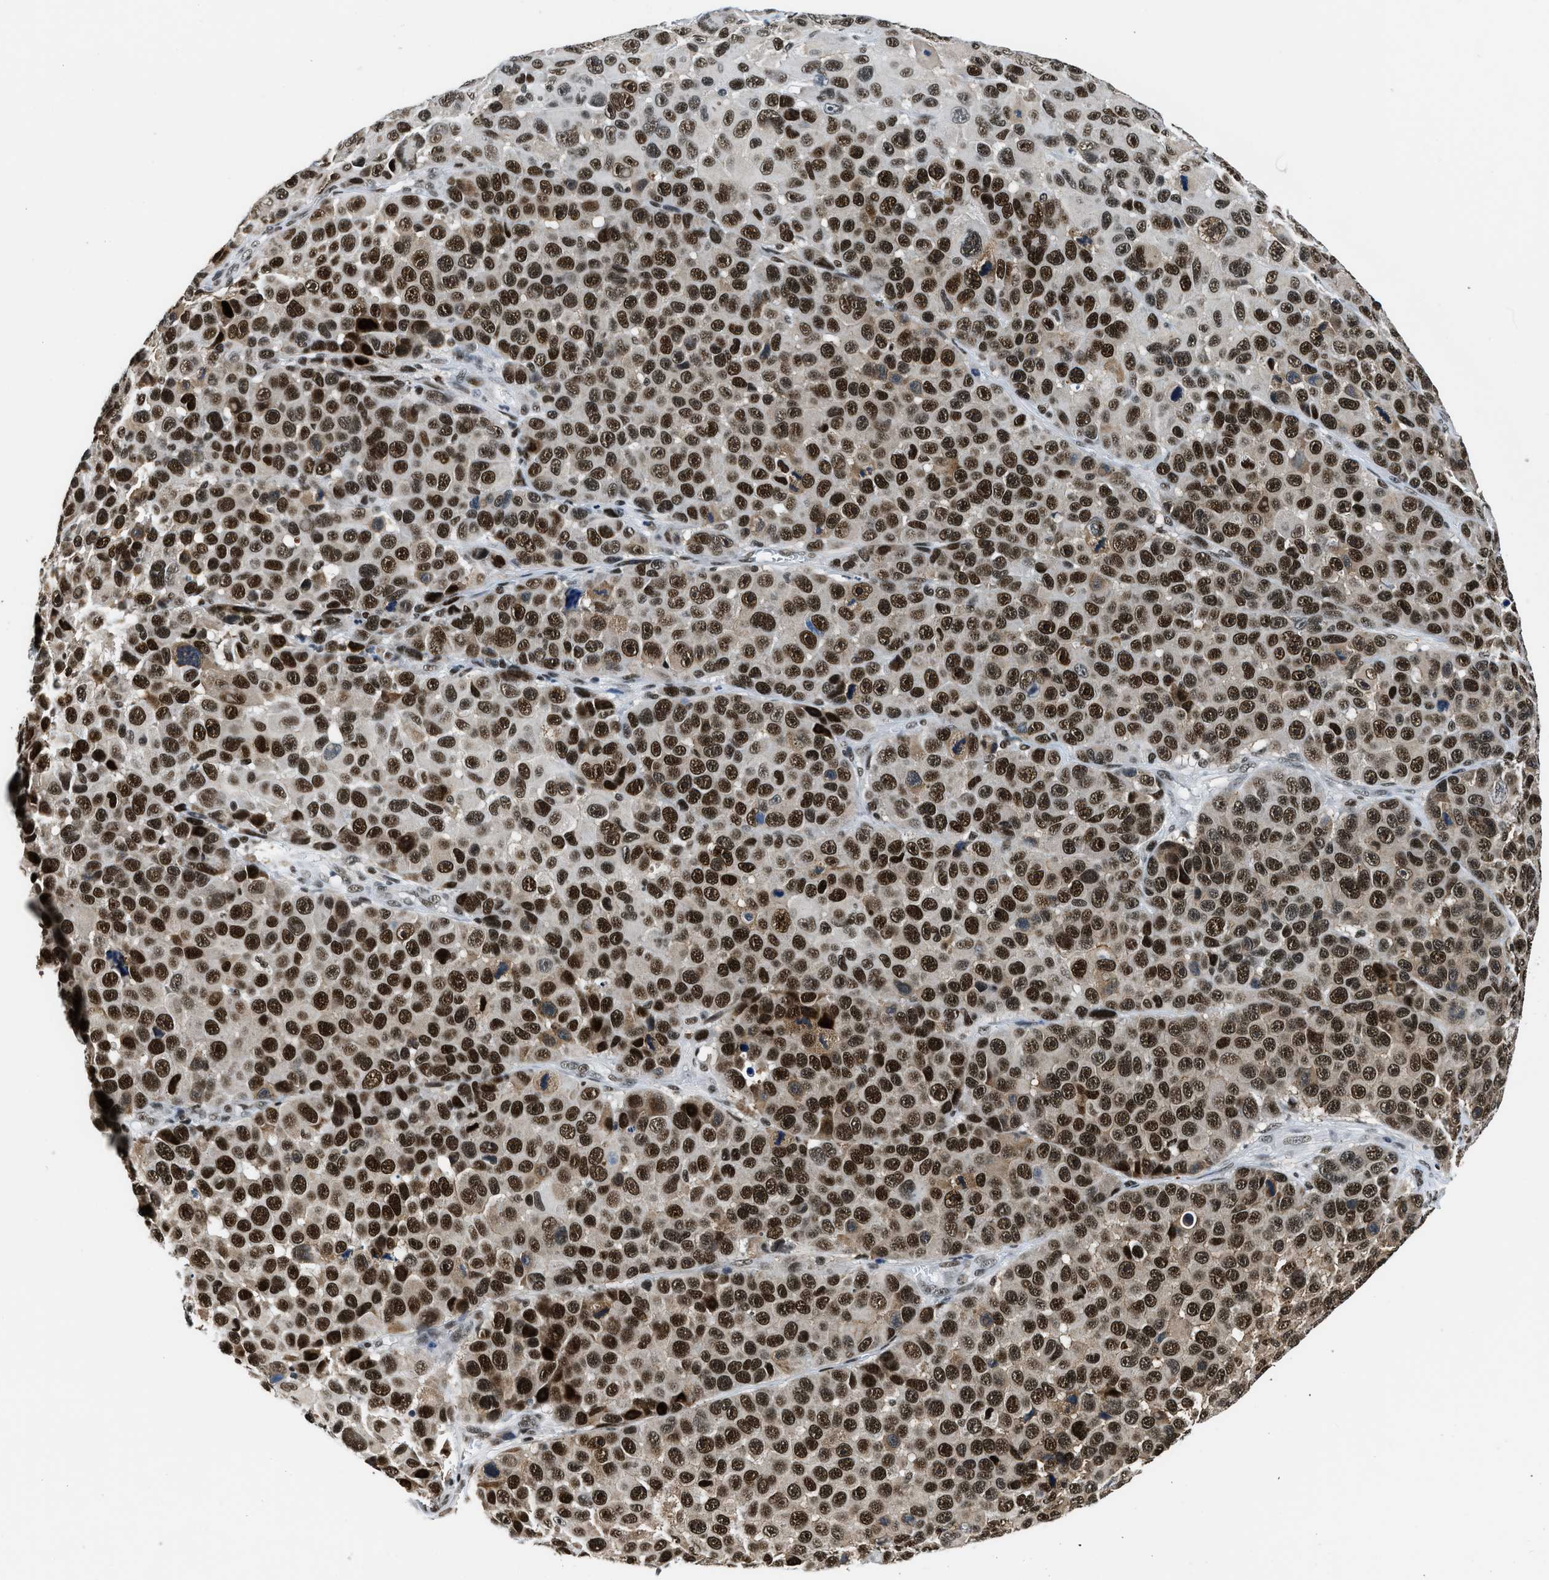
{"staining": {"intensity": "strong", "quantity": ">75%", "location": "nuclear"}, "tissue": "melanoma", "cell_type": "Tumor cells", "image_type": "cancer", "snomed": [{"axis": "morphology", "description": "Malignant melanoma, NOS"}, {"axis": "topography", "description": "Skin"}], "caption": "Malignant melanoma stained with DAB (3,3'-diaminobenzidine) IHC shows high levels of strong nuclear positivity in about >75% of tumor cells. (DAB IHC, brown staining for protein, blue staining for nuclei).", "gene": "KDM3B", "patient": {"sex": "male", "age": 53}}